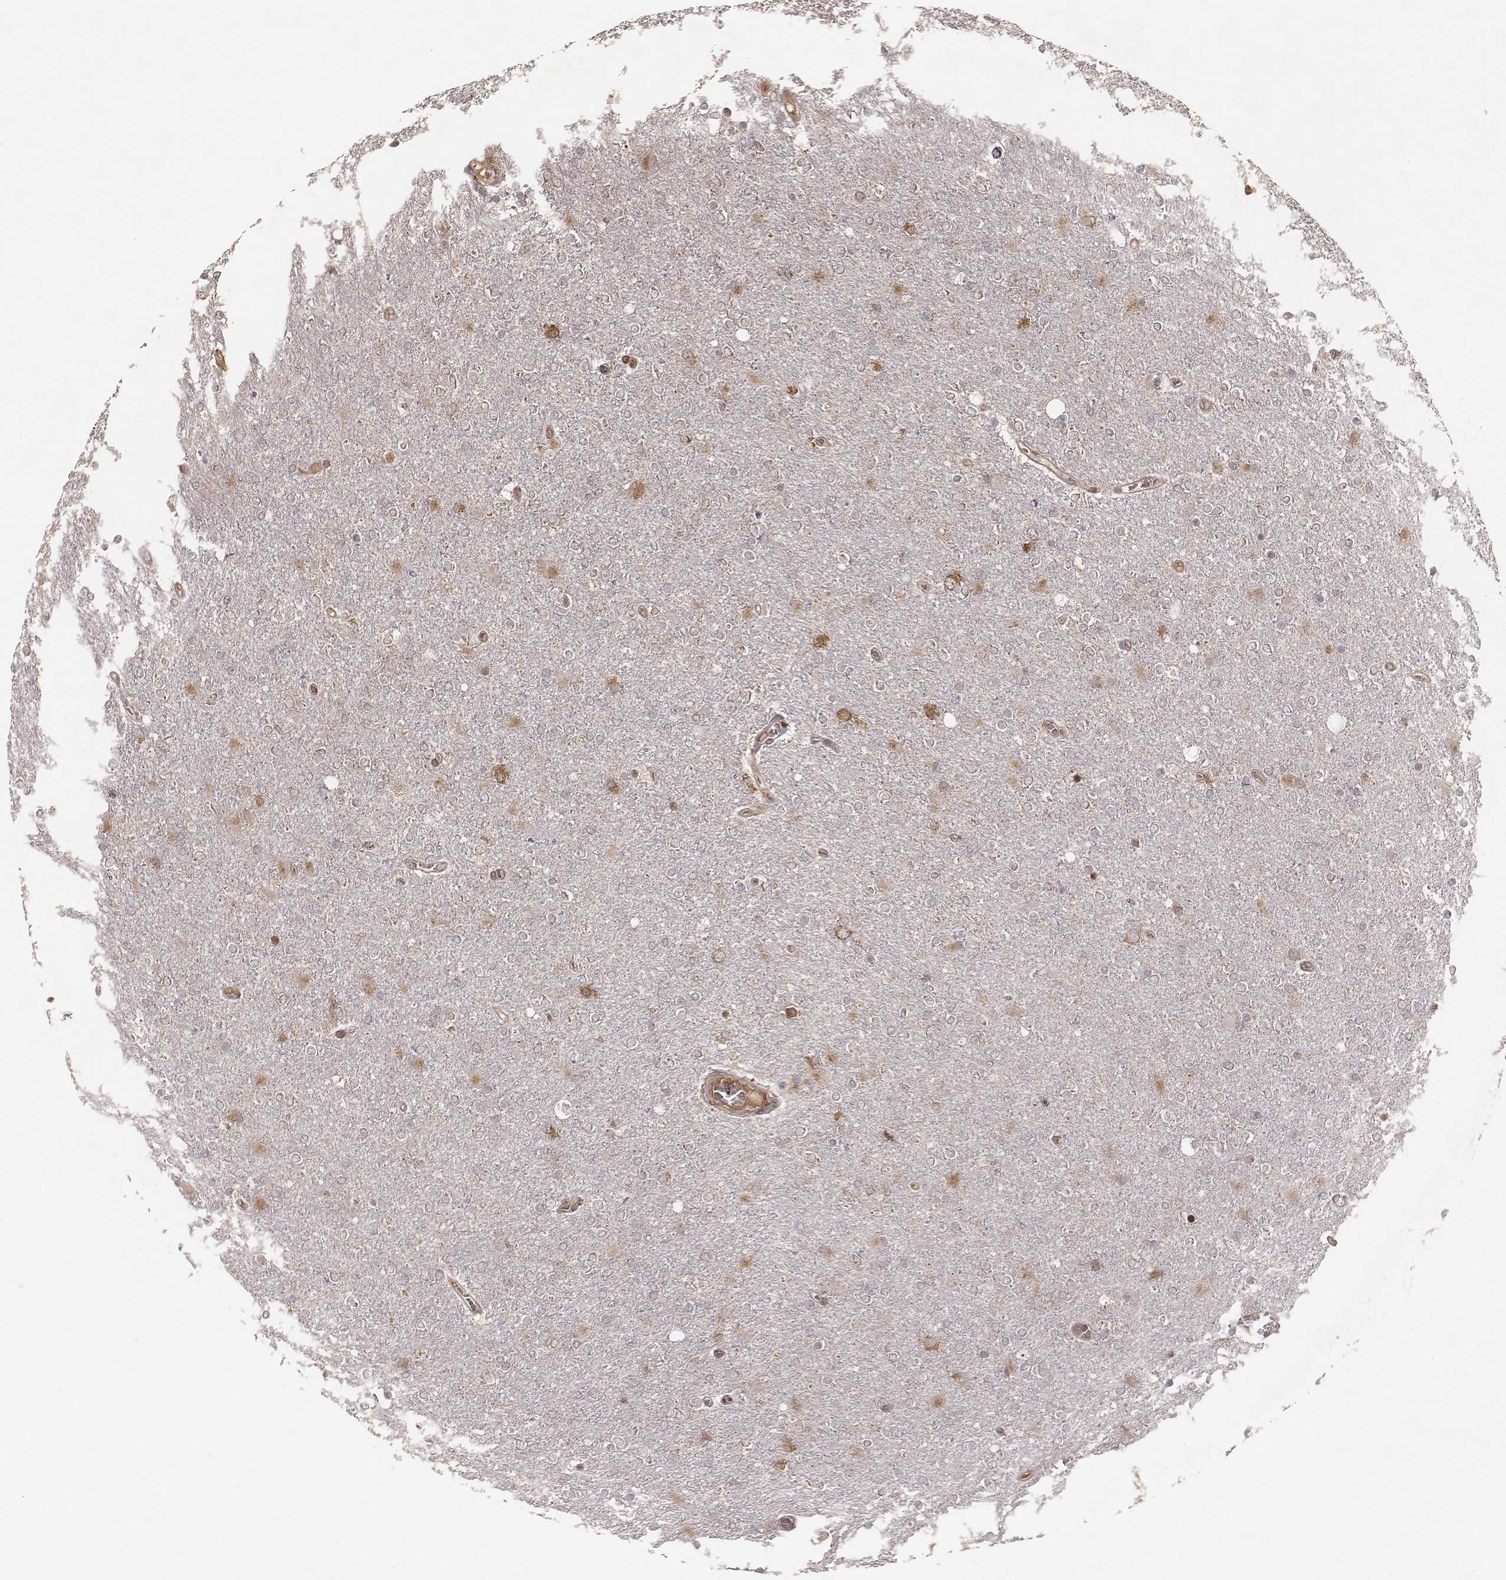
{"staining": {"intensity": "weak", "quantity": "<25%", "location": "cytoplasmic/membranous"}, "tissue": "glioma", "cell_type": "Tumor cells", "image_type": "cancer", "snomed": [{"axis": "morphology", "description": "Glioma, malignant, High grade"}, {"axis": "topography", "description": "Cerebral cortex"}], "caption": "Glioma was stained to show a protein in brown. There is no significant expression in tumor cells.", "gene": "MYO19", "patient": {"sex": "male", "age": 70}}